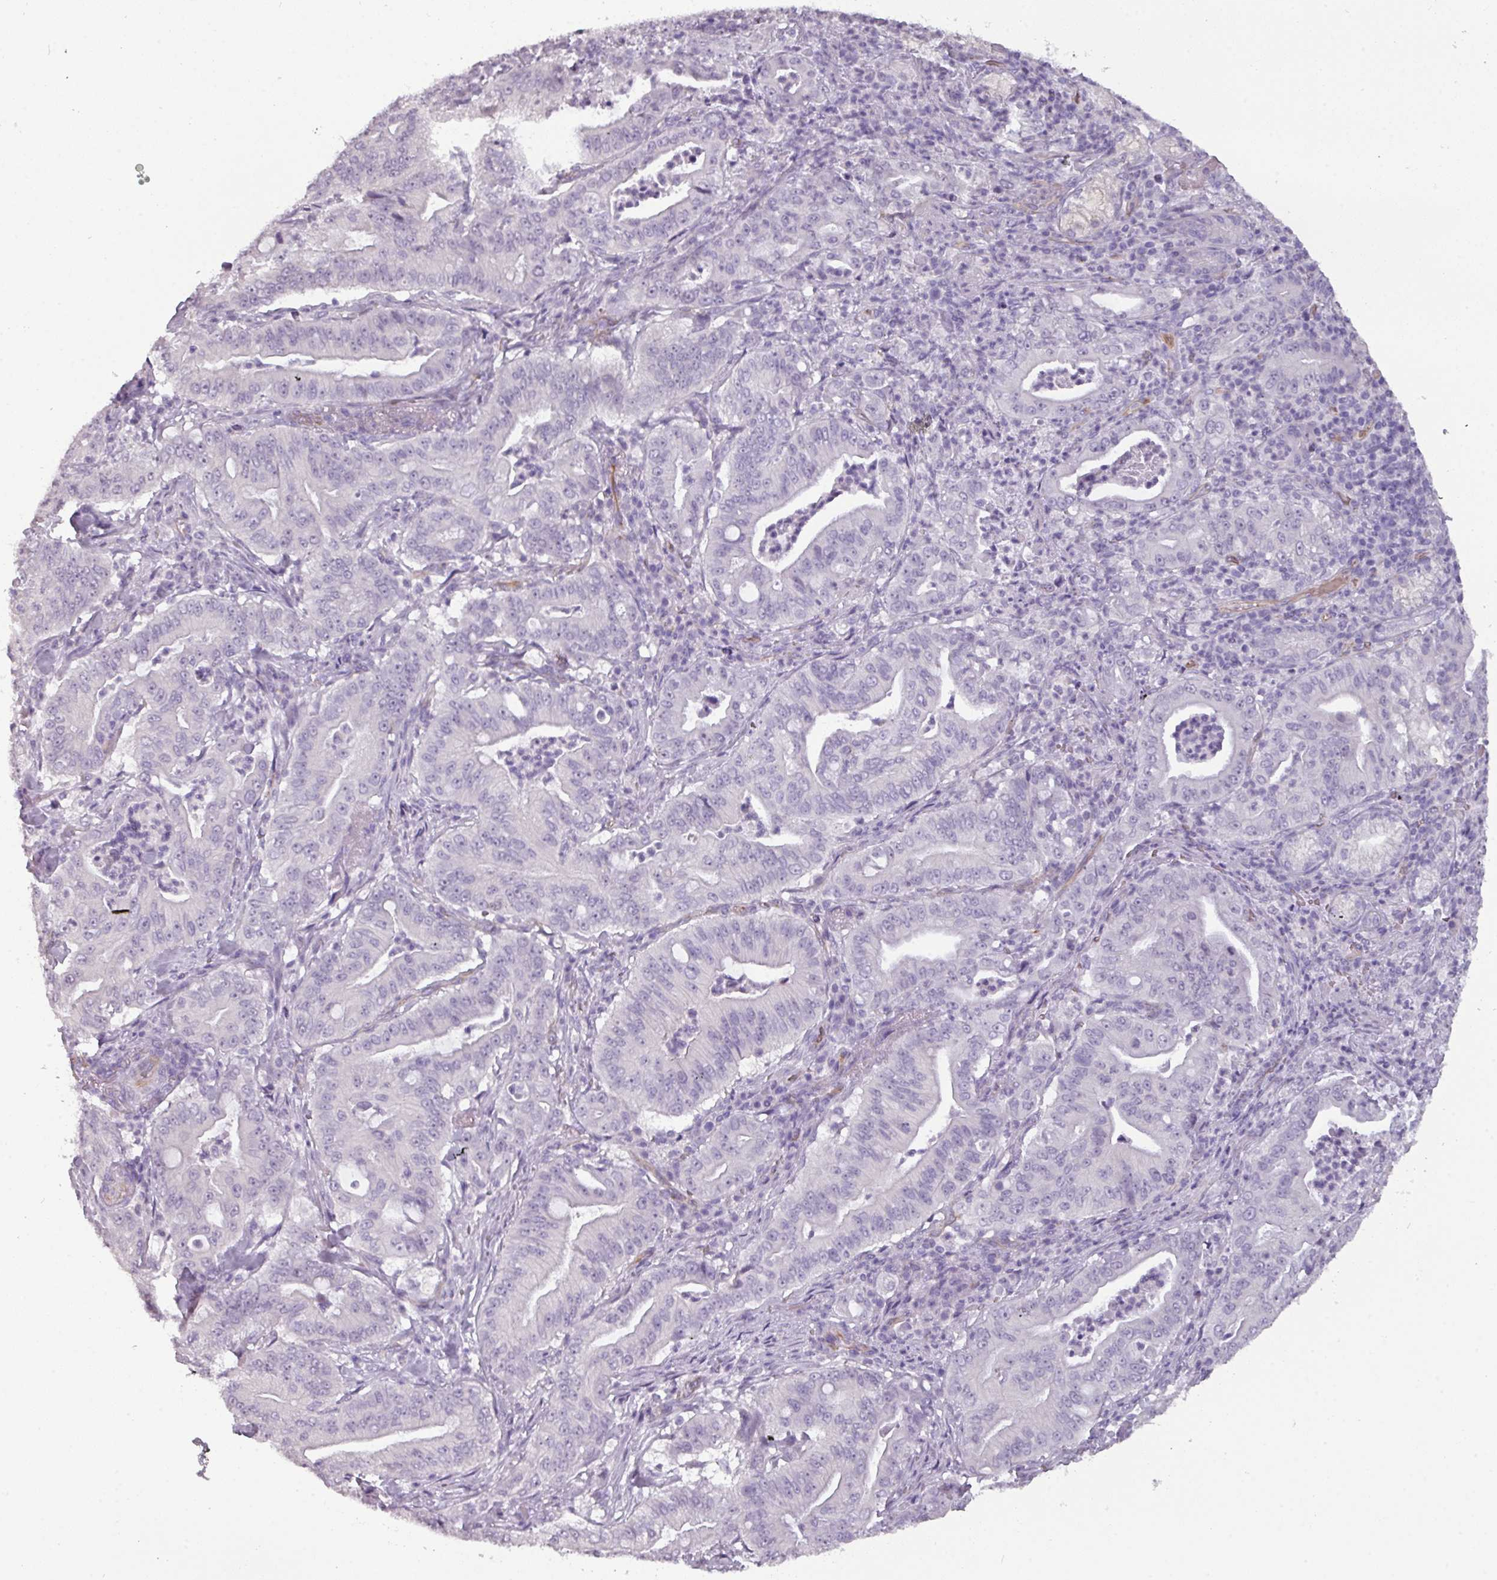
{"staining": {"intensity": "negative", "quantity": "none", "location": "none"}, "tissue": "pancreatic cancer", "cell_type": "Tumor cells", "image_type": "cancer", "snomed": [{"axis": "morphology", "description": "Adenocarcinoma, NOS"}, {"axis": "topography", "description": "Pancreas"}], "caption": "IHC photomicrograph of pancreatic cancer (adenocarcinoma) stained for a protein (brown), which shows no positivity in tumor cells.", "gene": "AREL1", "patient": {"sex": "male", "age": 71}}